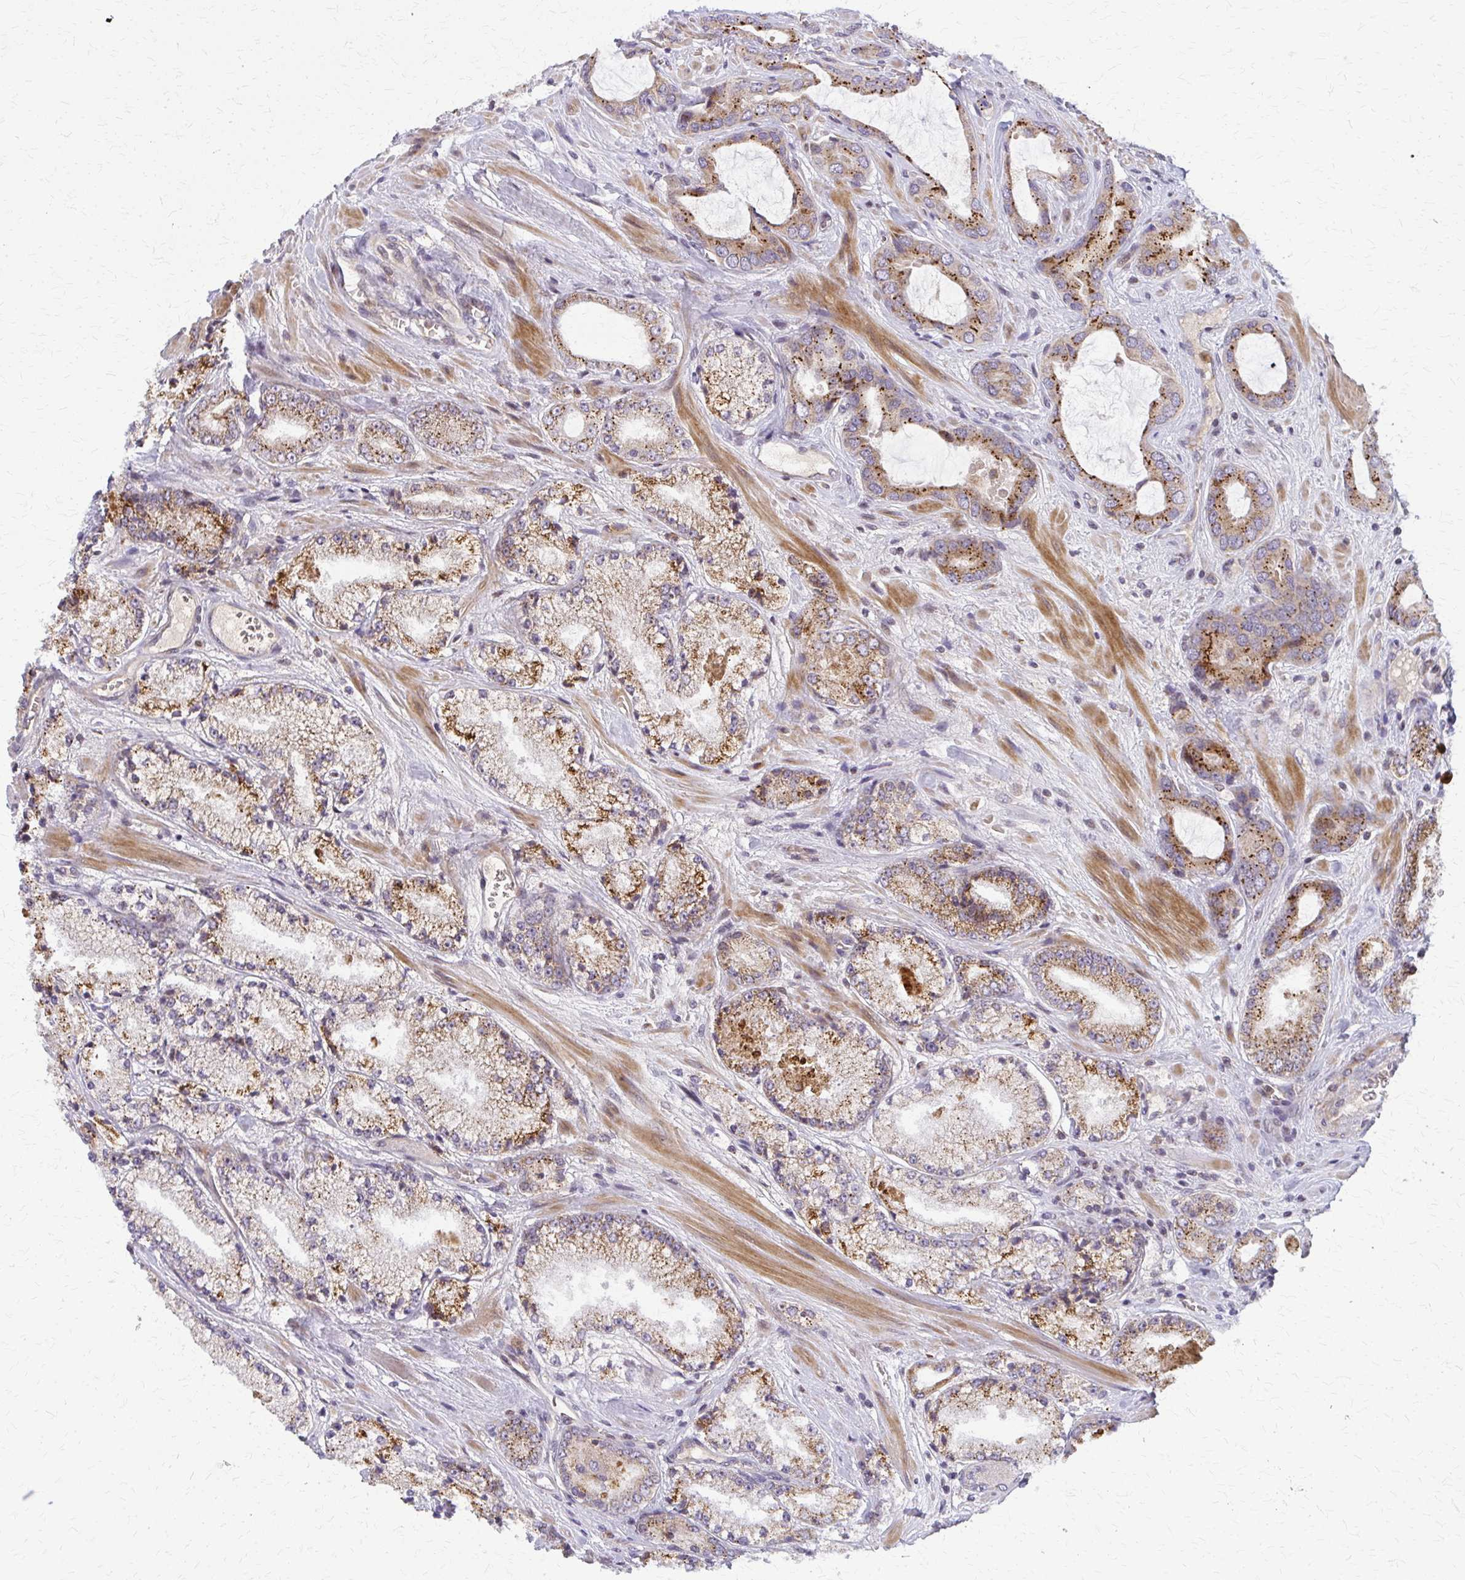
{"staining": {"intensity": "moderate", "quantity": "25%-75%", "location": "cytoplasmic/membranous"}, "tissue": "prostate cancer", "cell_type": "Tumor cells", "image_type": "cancer", "snomed": [{"axis": "morphology", "description": "Adenocarcinoma, High grade"}, {"axis": "topography", "description": "Prostate"}], "caption": "Moderate cytoplasmic/membranous staining for a protein is appreciated in about 25%-75% of tumor cells of prostate cancer using immunohistochemistry.", "gene": "MCCC1", "patient": {"sex": "male", "age": 63}}